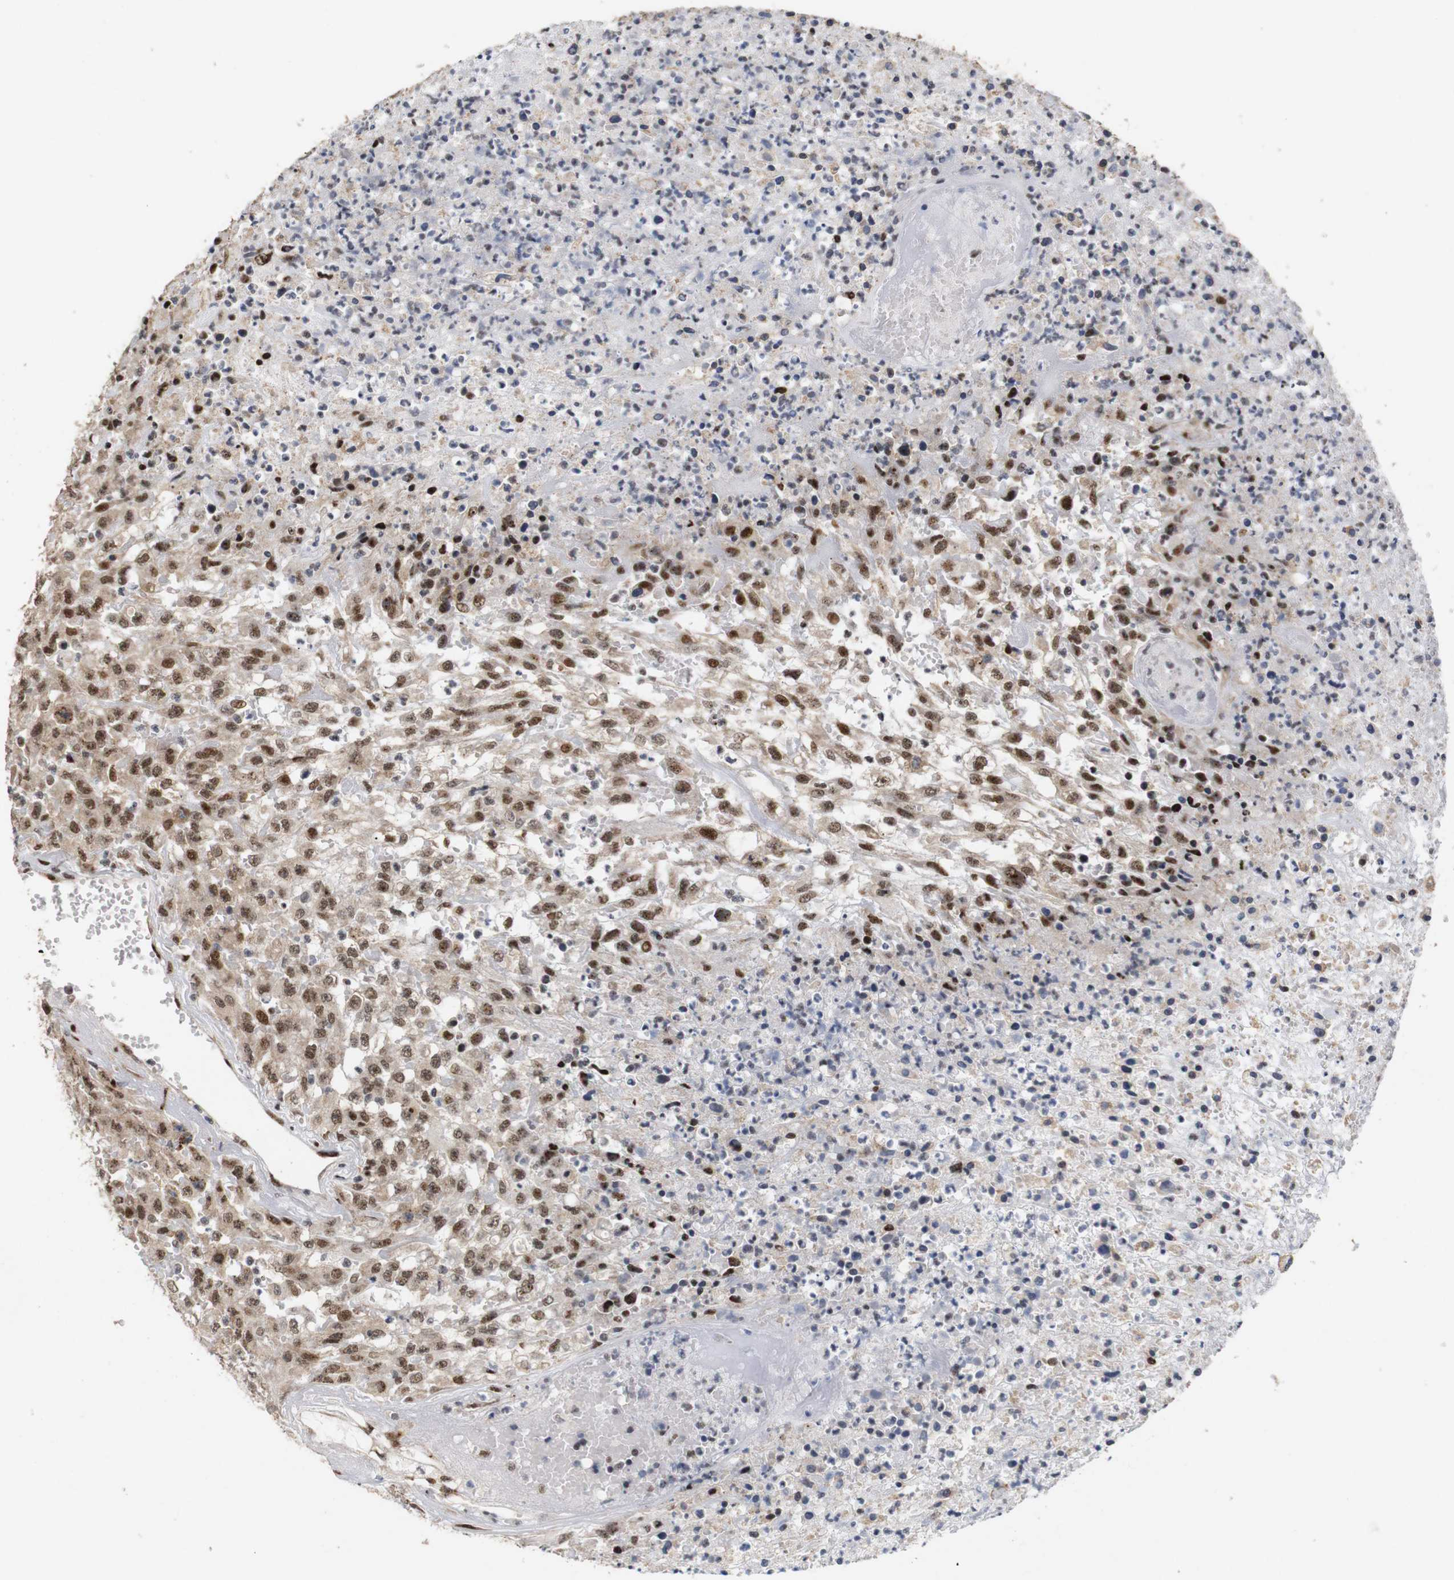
{"staining": {"intensity": "moderate", "quantity": ">75%", "location": "nuclear"}, "tissue": "urothelial cancer", "cell_type": "Tumor cells", "image_type": "cancer", "snomed": [{"axis": "morphology", "description": "Urothelial carcinoma, High grade"}, {"axis": "topography", "description": "Urinary bladder"}], "caption": "Human urothelial cancer stained for a protein (brown) reveals moderate nuclear positive staining in approximately >75% of tumor cells.", "gene": "PYM1", "patient": {"sex": "male", "age": 46}}